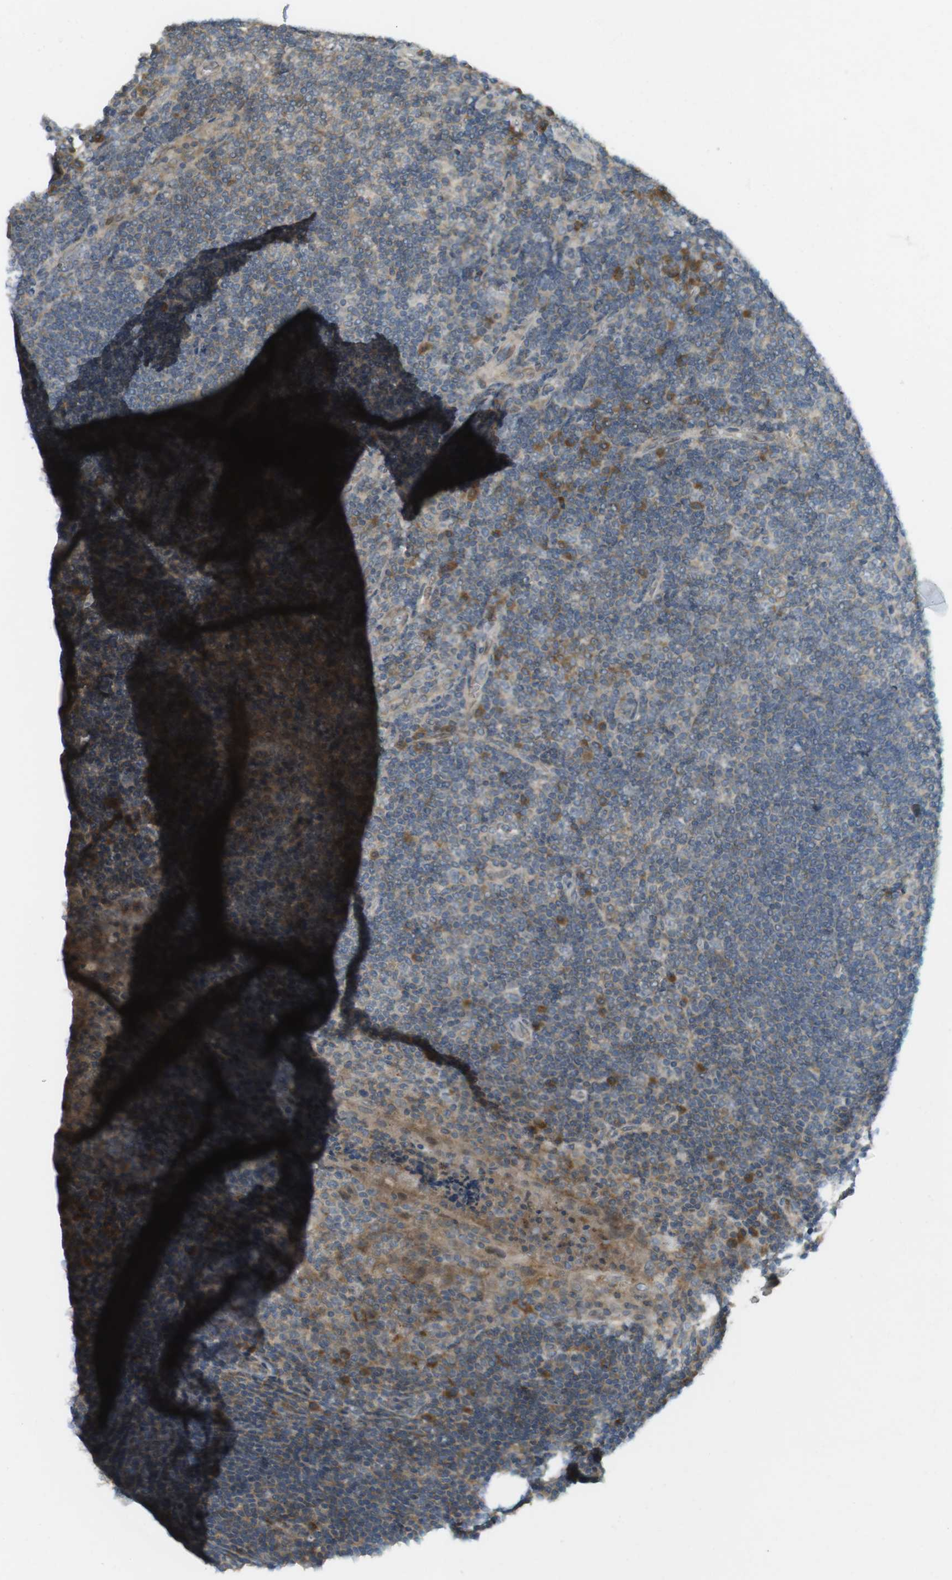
{"staining": {"intensity": "moderate", "quantity": "<25%", "location": "cytoplasmic/membranous"}, "tissue": "tonsil", "cell_type": "Germinal center cells", "image_type": "normal", "snomed": [{"axis": "morphology", "description": "Normal tissue, NOS"}, {"axis": "topography", "description": "Tonsil"}], "caption": "Moderate cytoplasmic/membranous positivity for a protein is identified in approximately <25% of germinal center cells of unremarkable tonsil using IHC.", "gene": "CLRN3", "patient": {"sex": "male", "age": 37}}